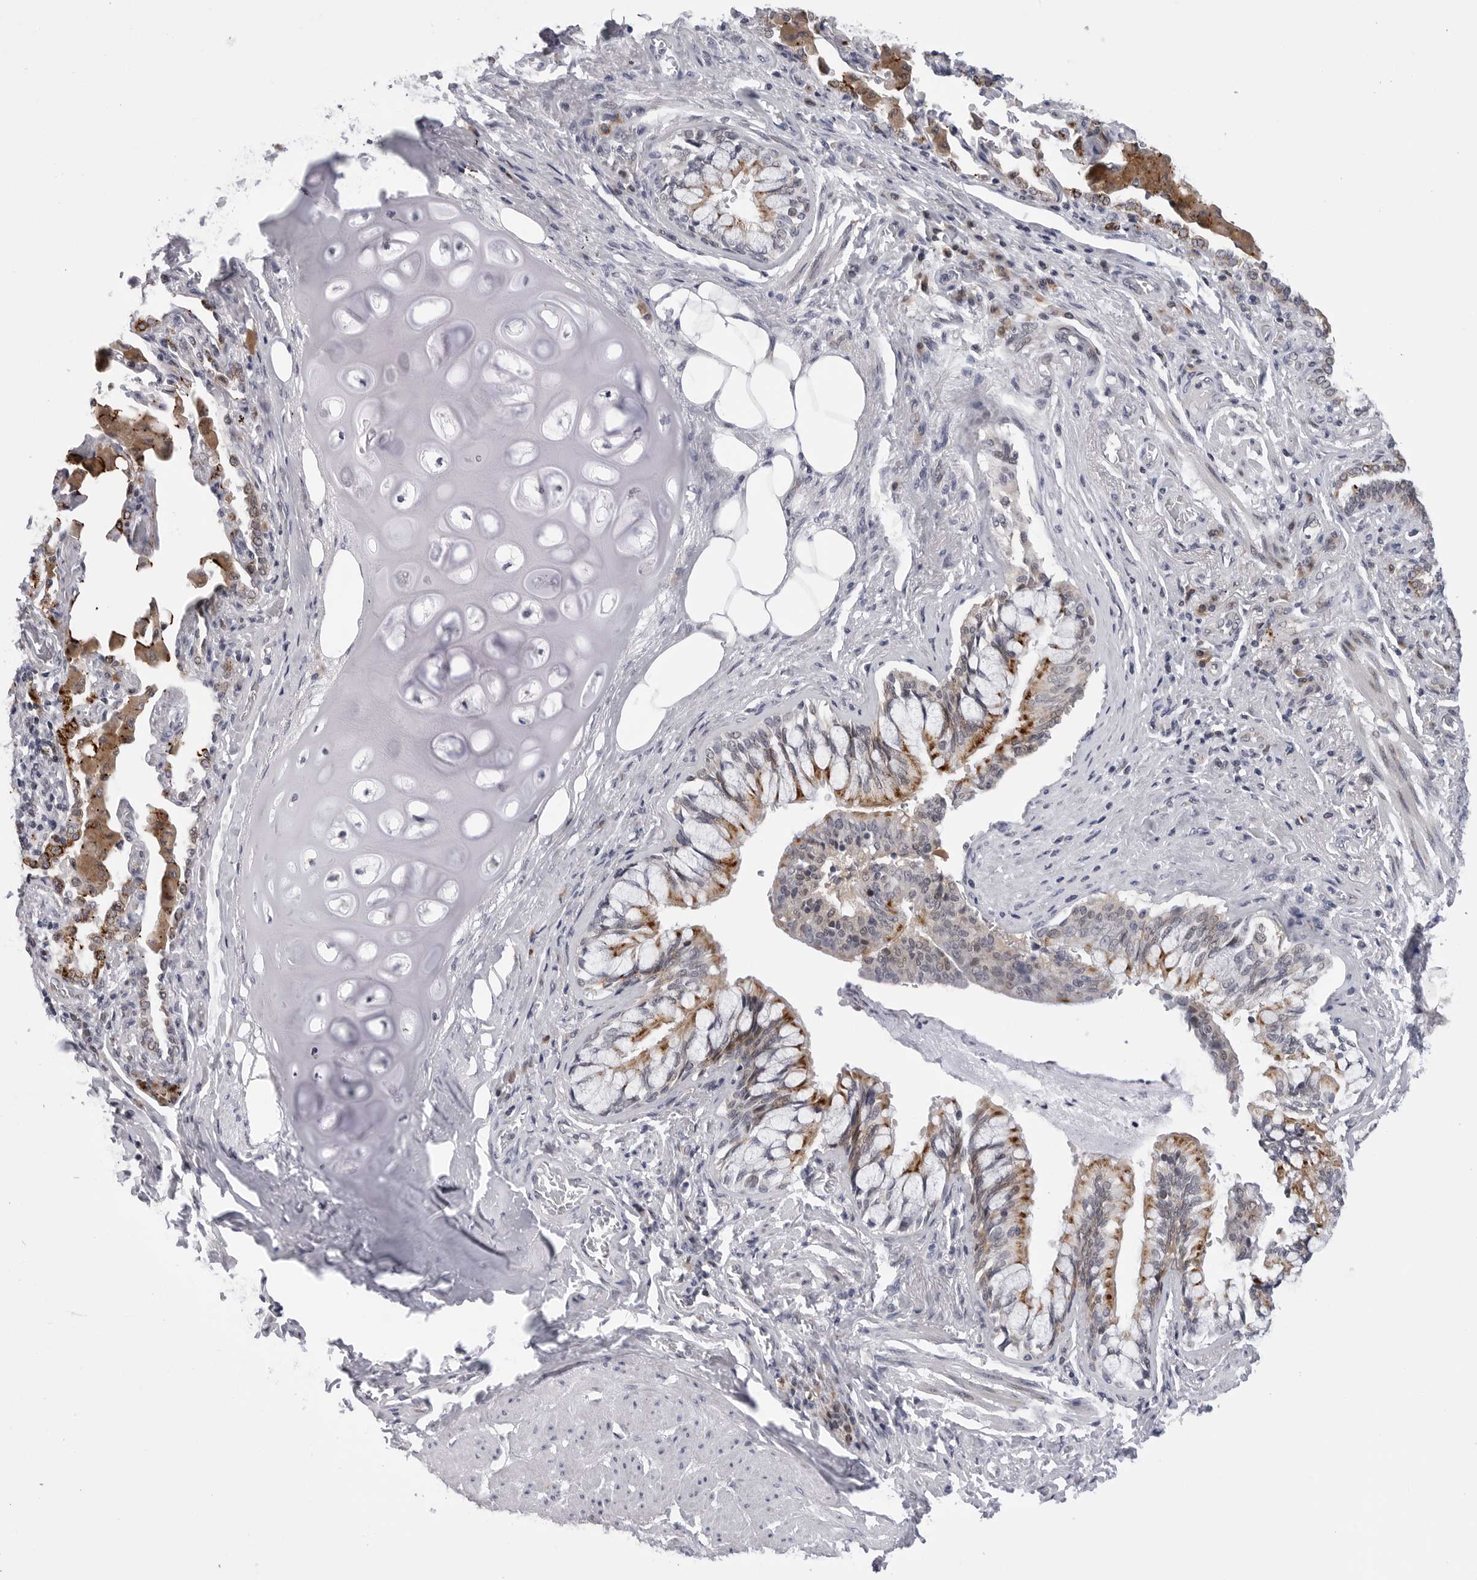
{"staining": {"intensity": "moderate", "quantity": ">75%", "location": "cytoplasmic/membranous,nuclear"}, "tissue": "bronchus", "cell_type": "Respiratory epithelial cells", "image_type": "normal", "snomed": [{"axis": "morphology", "description": "Normal tissue, NOS"}, {"axis": "morphology", "description": "Inflammation, NOS"}, {"axis": "topography", "description": "Lung"}], "caption": "Protein expression analysis of unremarkable human bronchus reveals moderate cytoplasmic/membranous,nuclear positivity in about >75% of respiratory epithelial cells.", "gene": "CDK20", "patient": {"sex": "female", "age": 46}}